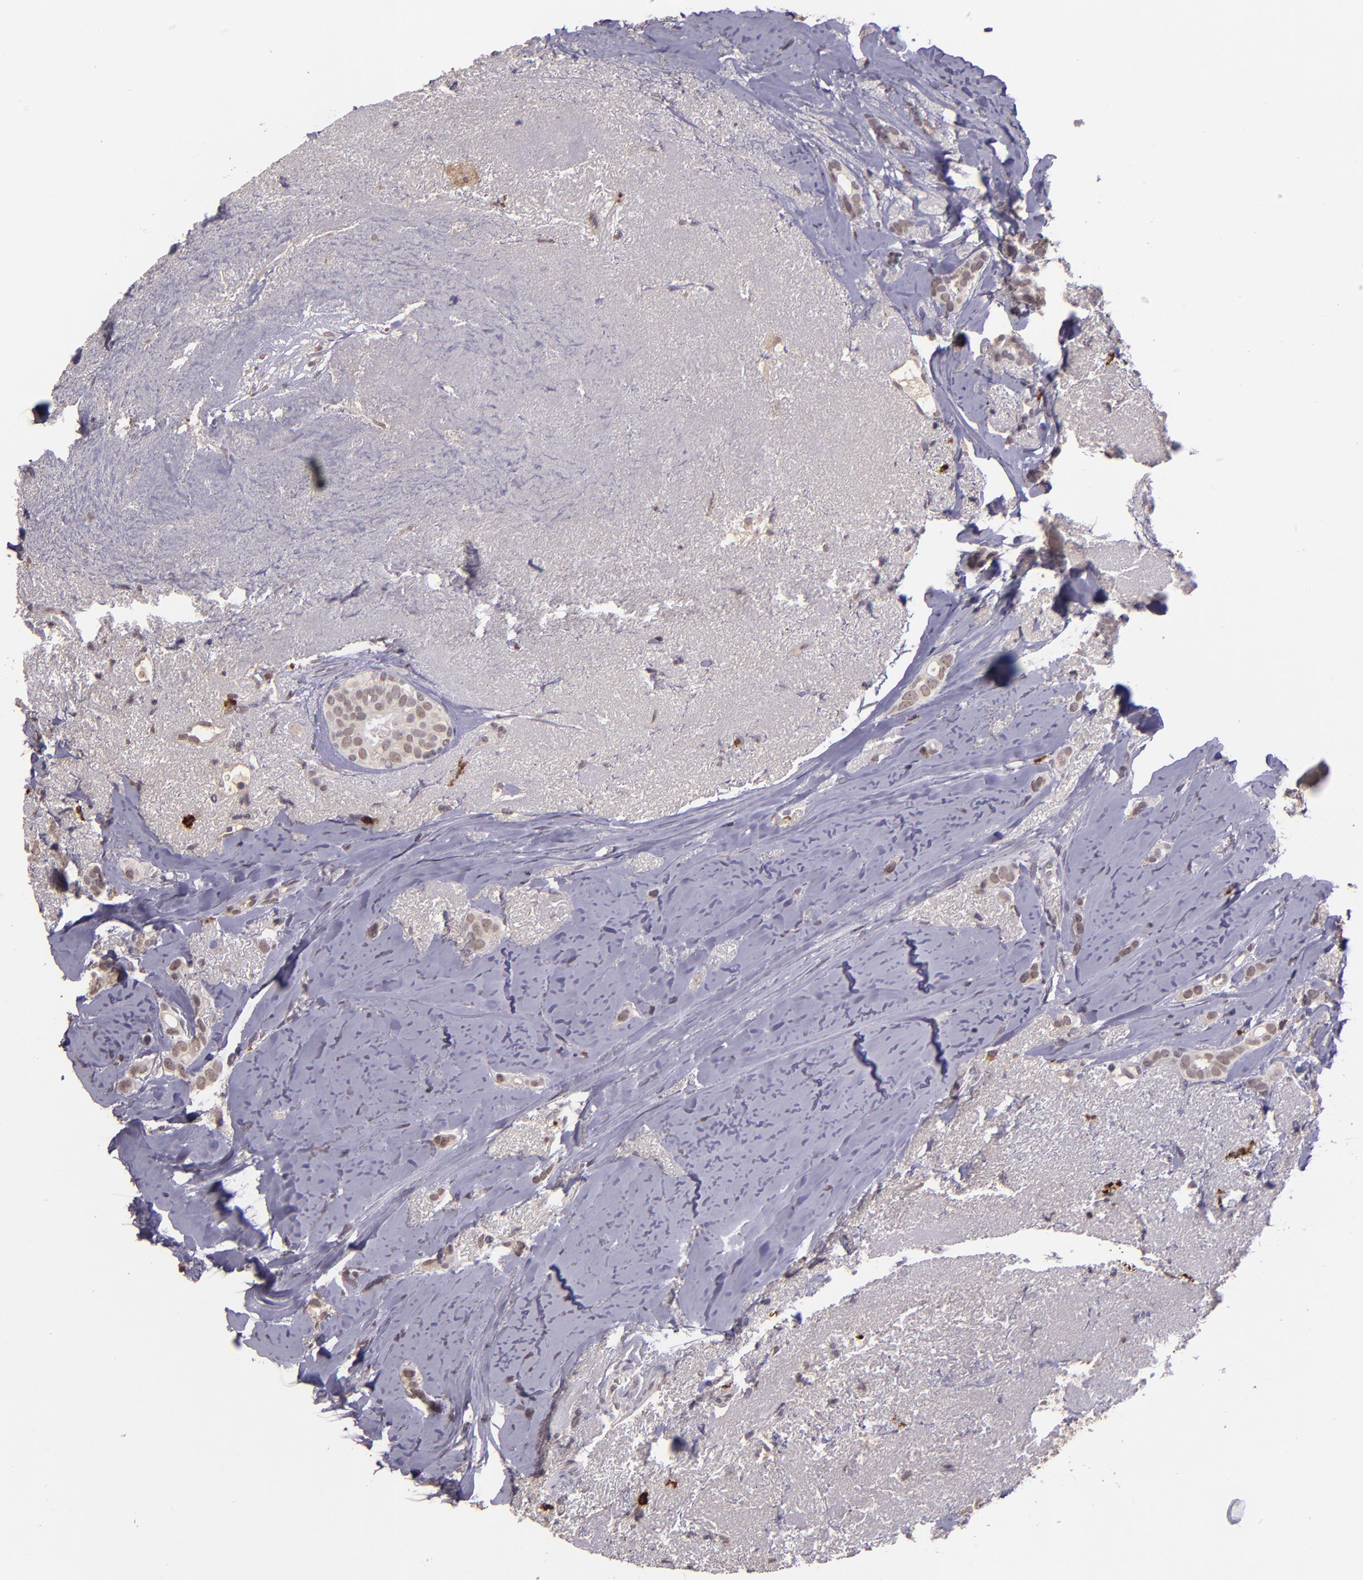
{"staining": {"intensity": "weak", "quantity": ">75%", "location": "cytoplasmic/membranous"}, "tissue": "breast cancer", "cell_type": "Tumor cells", "image_type": "cancer", "snomed": [{"axis": "morphology", "description": "Duct carcinoma"}, {"axis": "topography", "description": "Breast"}], "caption": "This photomicrograph demonstrates infiltrating ductal carcinoma (breast) stained with IHC to label a protein in brown. The cytoplasmic/membranous of tumor cells show weak positivity for the protein. Nuclei are counter-stained blue.", "gene": "TAF7L", "patient": {"sex": "female", "age": 54}}